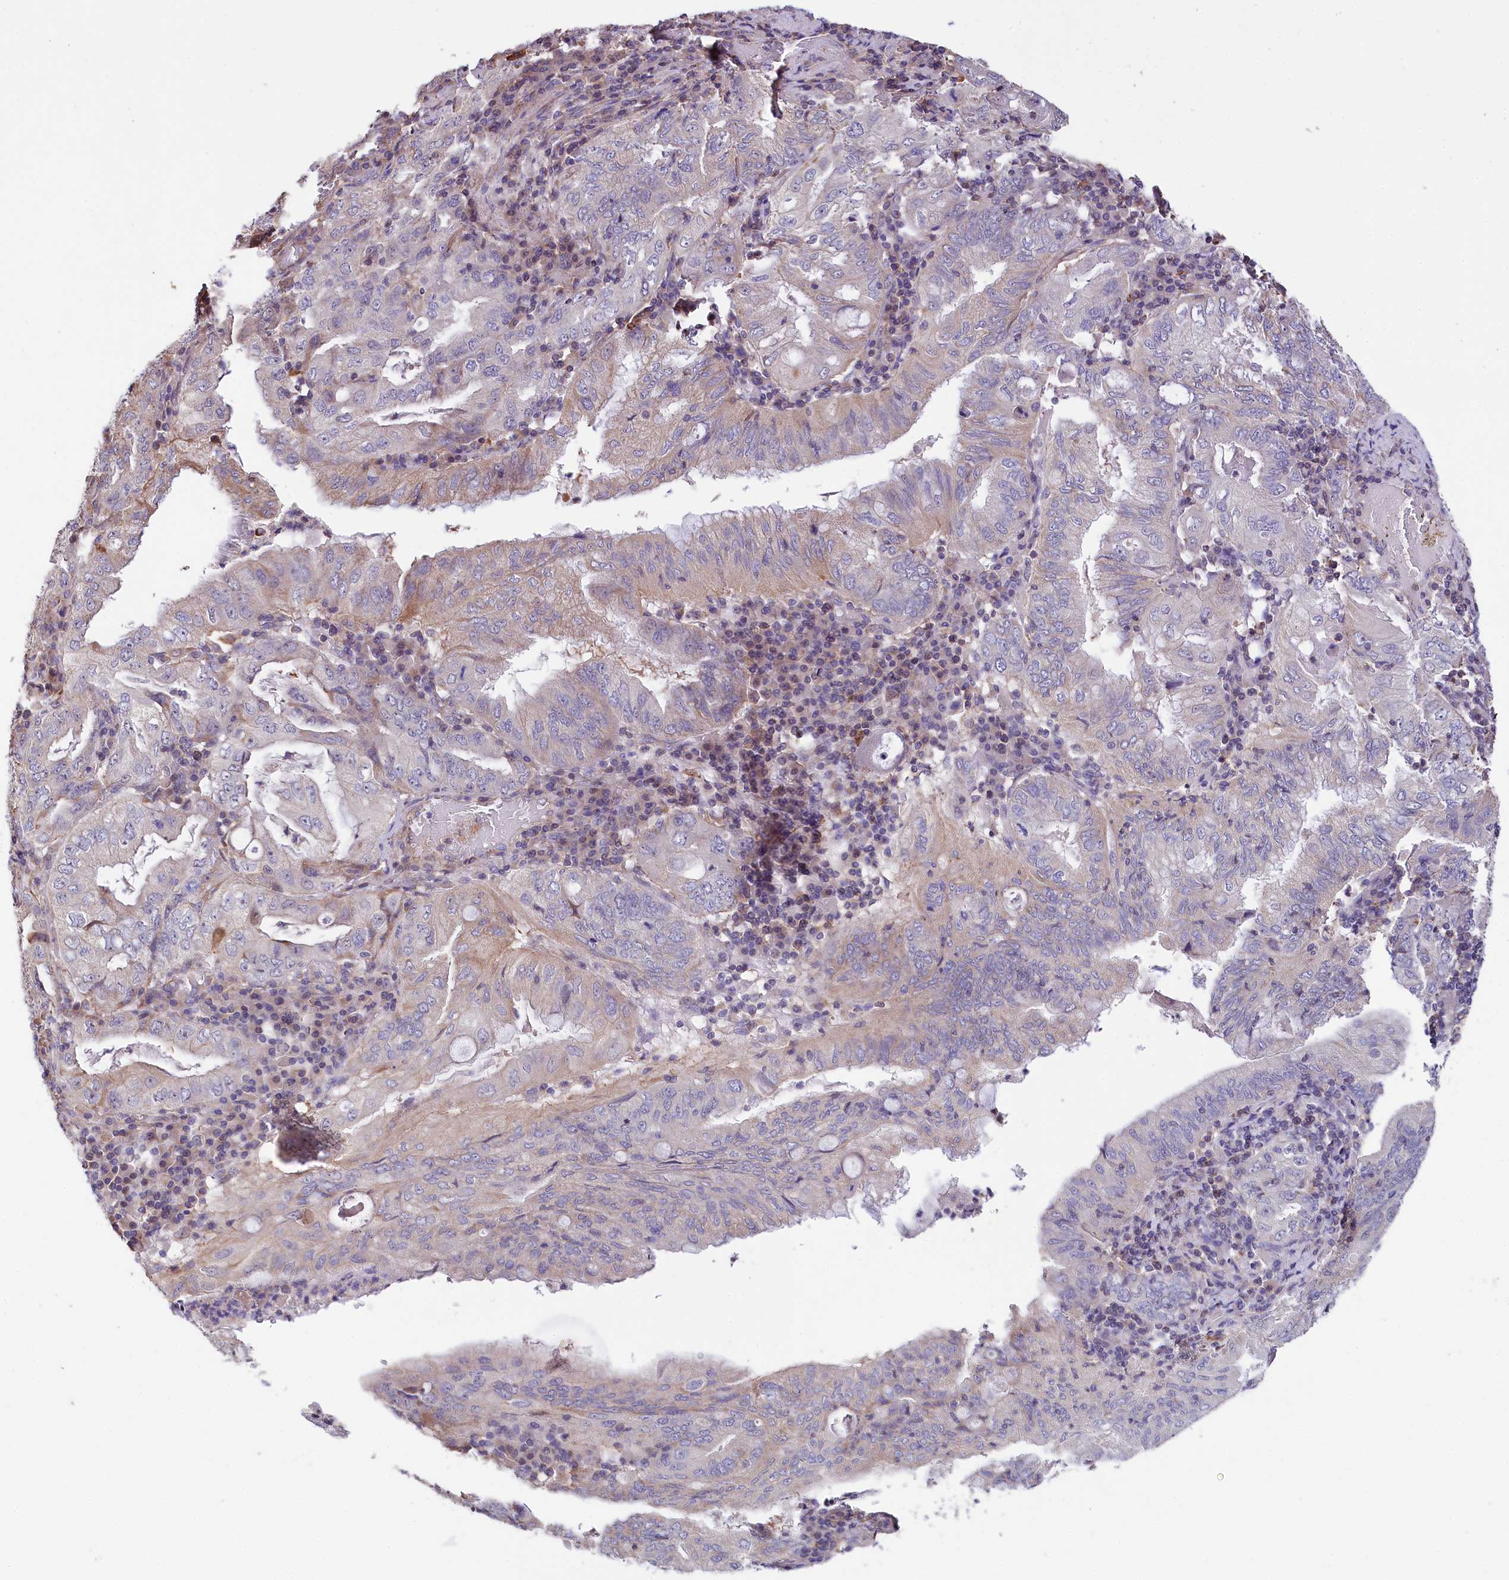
{"staining": {"intensity": "moderate", "quantity": "<25%", "location": "cytoplasmic/membranous"}, "tissue": "stomach cancer", "cell_type": "Tumor cells", "image_type": "cancer", "snomed": [{"axis": "morphology", "description": "Normal tissue, NOS"}, {"axis": "morphology", "description": "Adenocarcinoma, NOS"}, {"axis": "topography", "description": "Esophagus"}, {"axis": "topography", "description": "Stomach, upper"}, {"axis": "topography", "description": "Peripheral nerve tissue"}], "caption": "Tumor cells reveal moderate cytoplasmic/membranous staining in approximately <25% of cells in stomach adenocarcinoma.", "gene": "RPUSD3", "patient": {"sex": "male", "age": 62}}